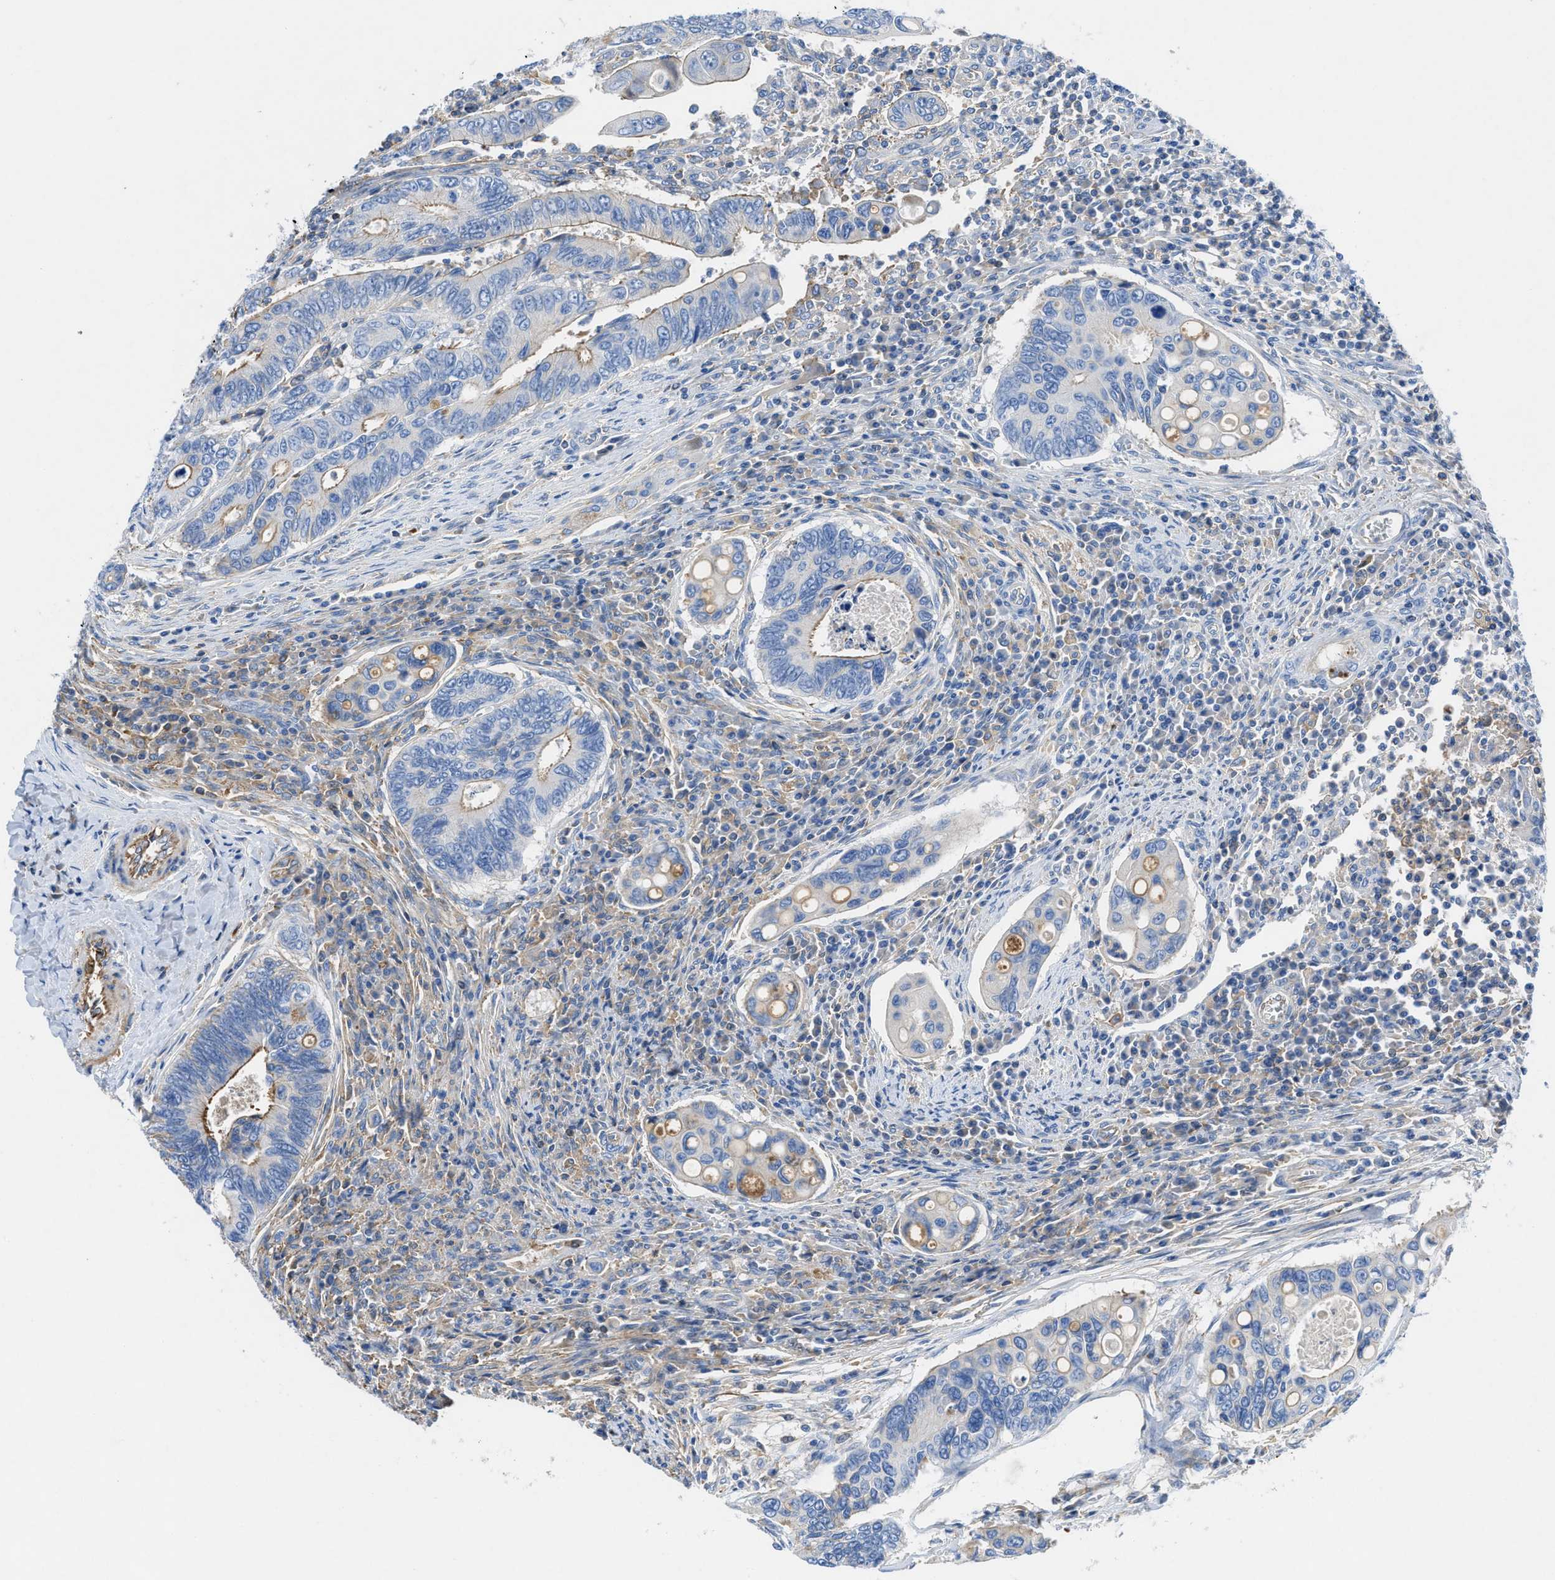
{"staining": {"intensity": "moderate", "quantity": "<25%", "location": "cytoplasmic/membranous"}, "tissue": "colorectal cancer", "cell_type": "Tumor cells", "image_type": "cancer", "snomed": [{"axis": "morphology", "description": "Inflammation, NOS"}, {"axis": "morphology", "description": "Adenocarcinoma, NOS"}, {"axis": "topography", "description": "Colon"}], "caption": "Colorectal cancer stained for a protein (brown) displays moderate cytoplasmic/membranous positive staining in approximately <25% of tumor cells.", "gene": "ATP6V0D1", "patient": {"sex": "male", "age": 72}}